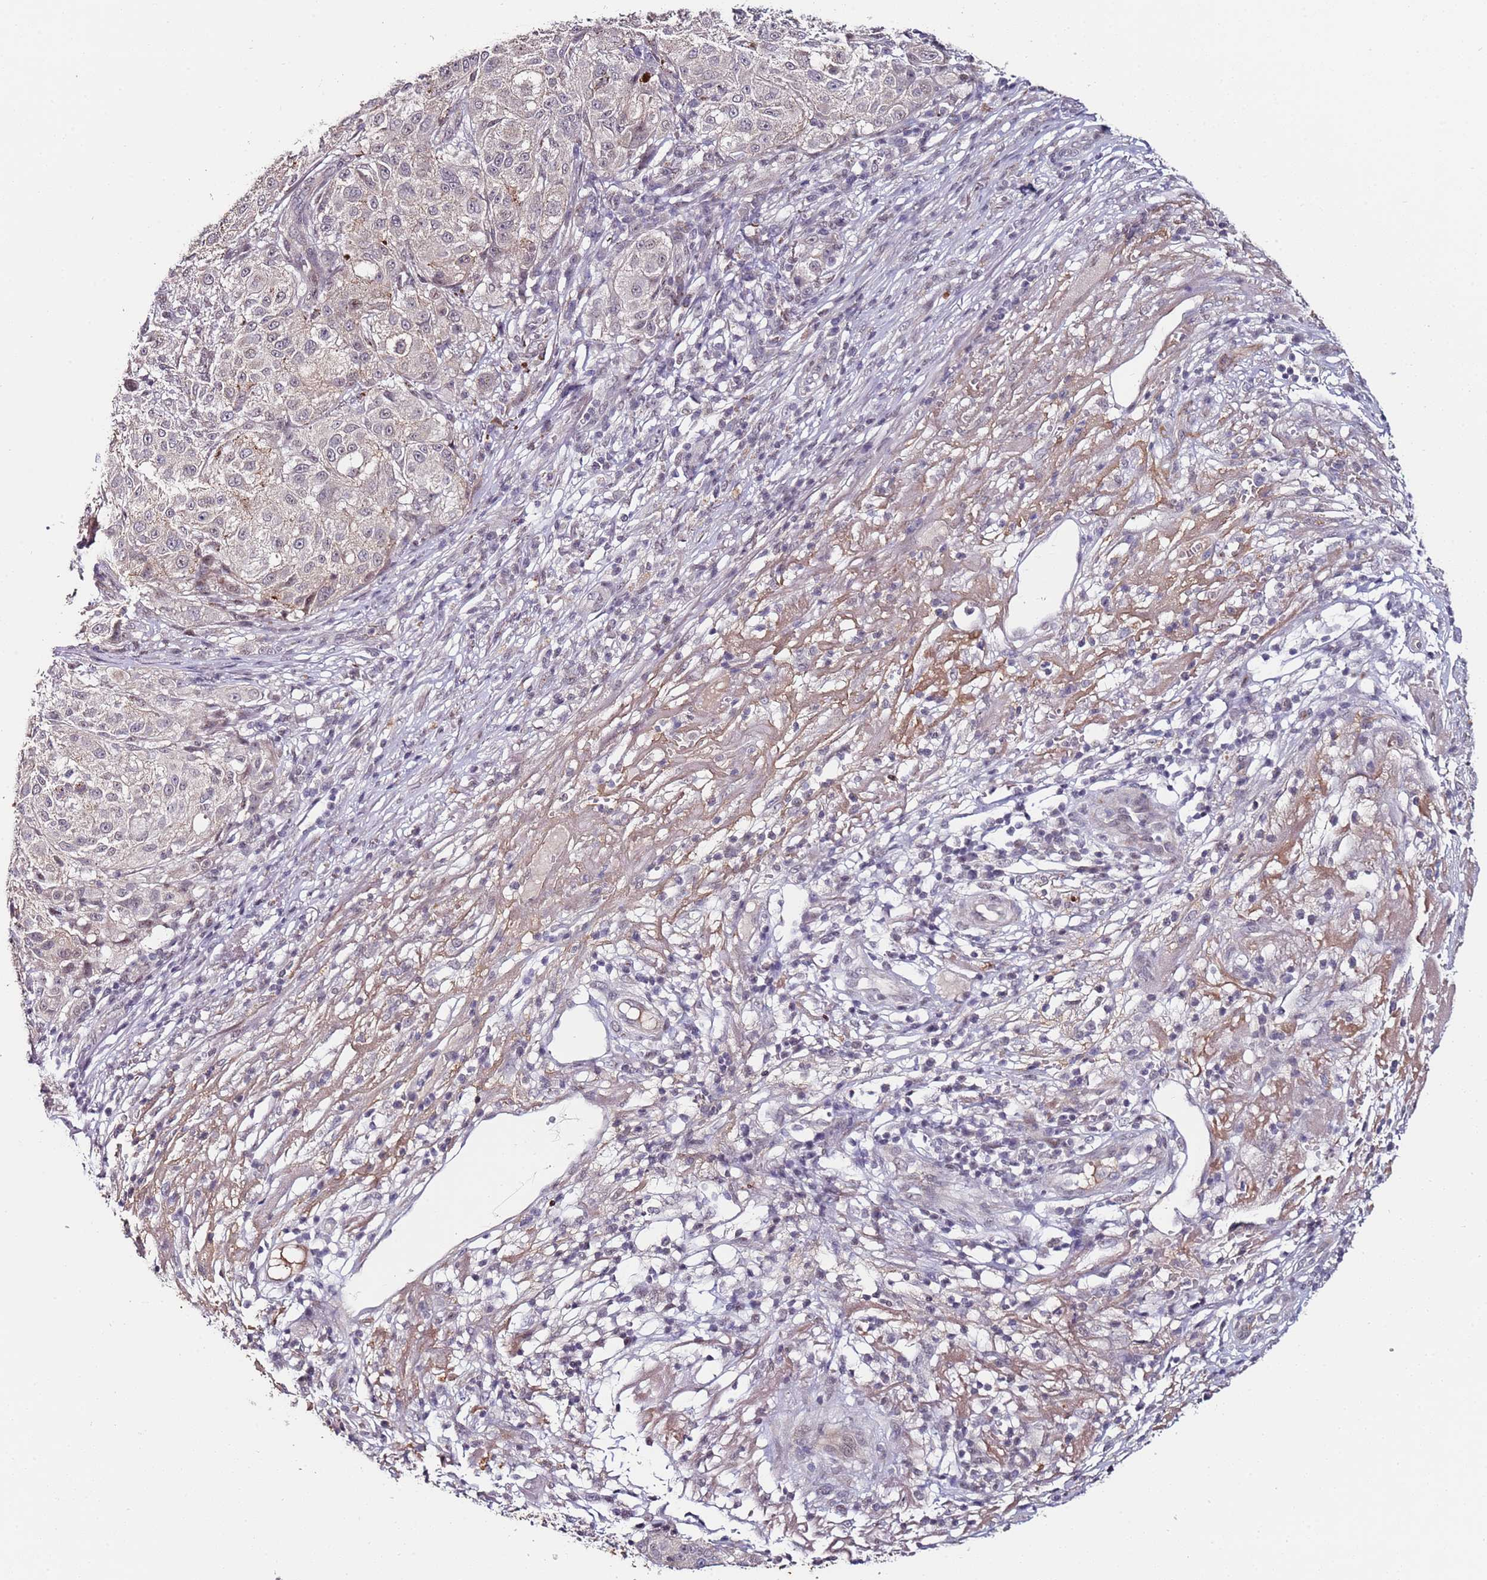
{"staining": {"intensity": "negative", "quantity": "none", "location": "none"}, "tissue": "melanoma", "cell_type": "Tumor cells", "image_type": "cancer", "snomed": [{"axis": "morphology", "description": "Necrosis, NOS"}, {"axis": "morphology", "description": "Malignant melanoma, NOS"}, {"axis": "topography", "description": "Skin"}], "caption": "DAB immunohistochemical staining of malignant melanoma shows no significant expression in tumor cells.", "gene": "DUSP28", "patient": {"sex": "female", "age": 87}}